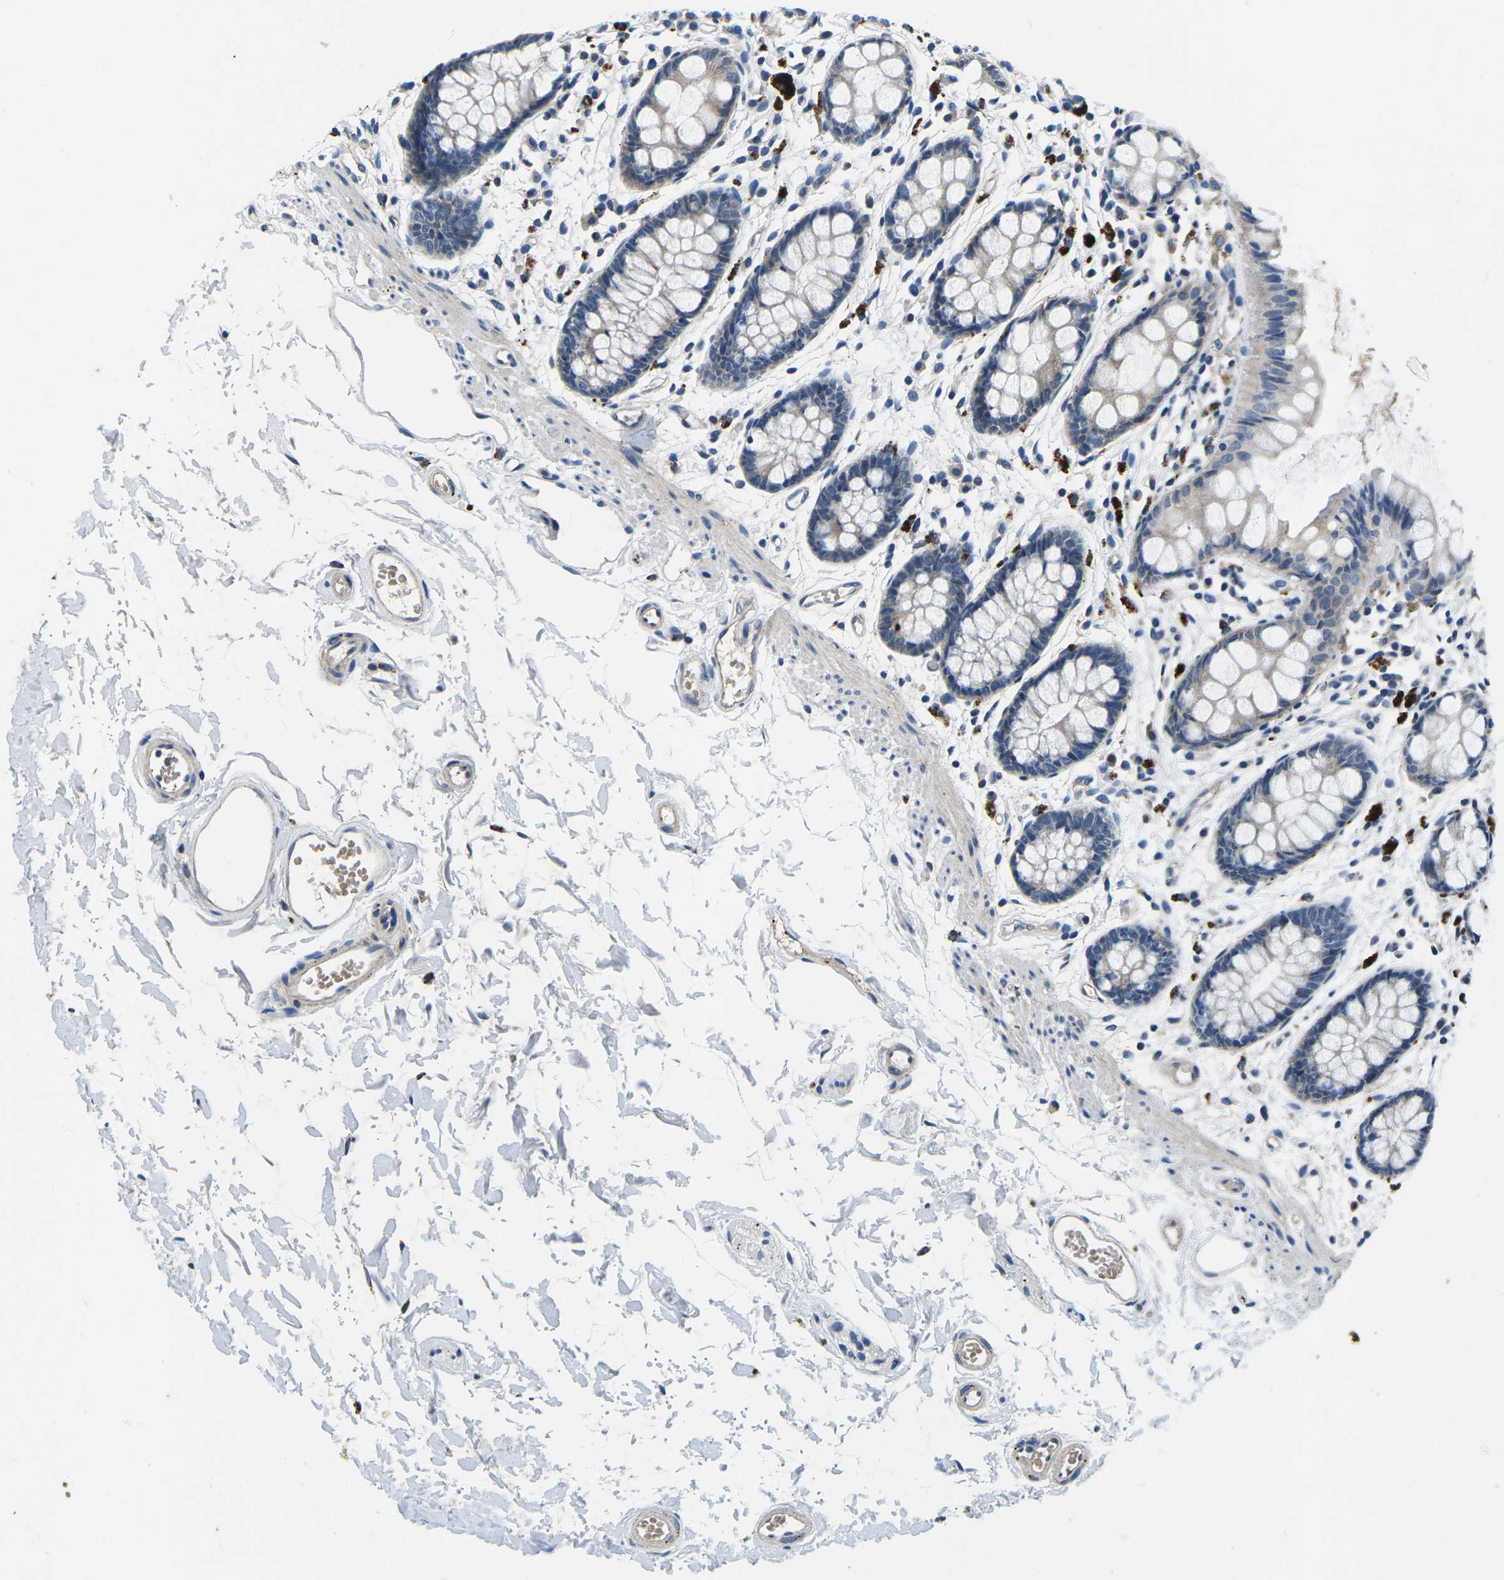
{"staining": {"intensity": "weak", "quantity": "<25%", "location": "cytoplasmic/membranous"}, "tissue": "rectum", "cell_type": "Glandular cells", "image_type": "normal", "snomed": [{"axis": "morphology", "description": "Normal tissue, NOS"}, {"axis": "topography", "description": "Rectum"}], "caption": "Immunohistochemistry of unremarkable rectum displays no staining in glandular cells. Nuclei are stained in blue.", "gene": "PDCD6IP", "patient": {"sex": "female", "age": 66}}